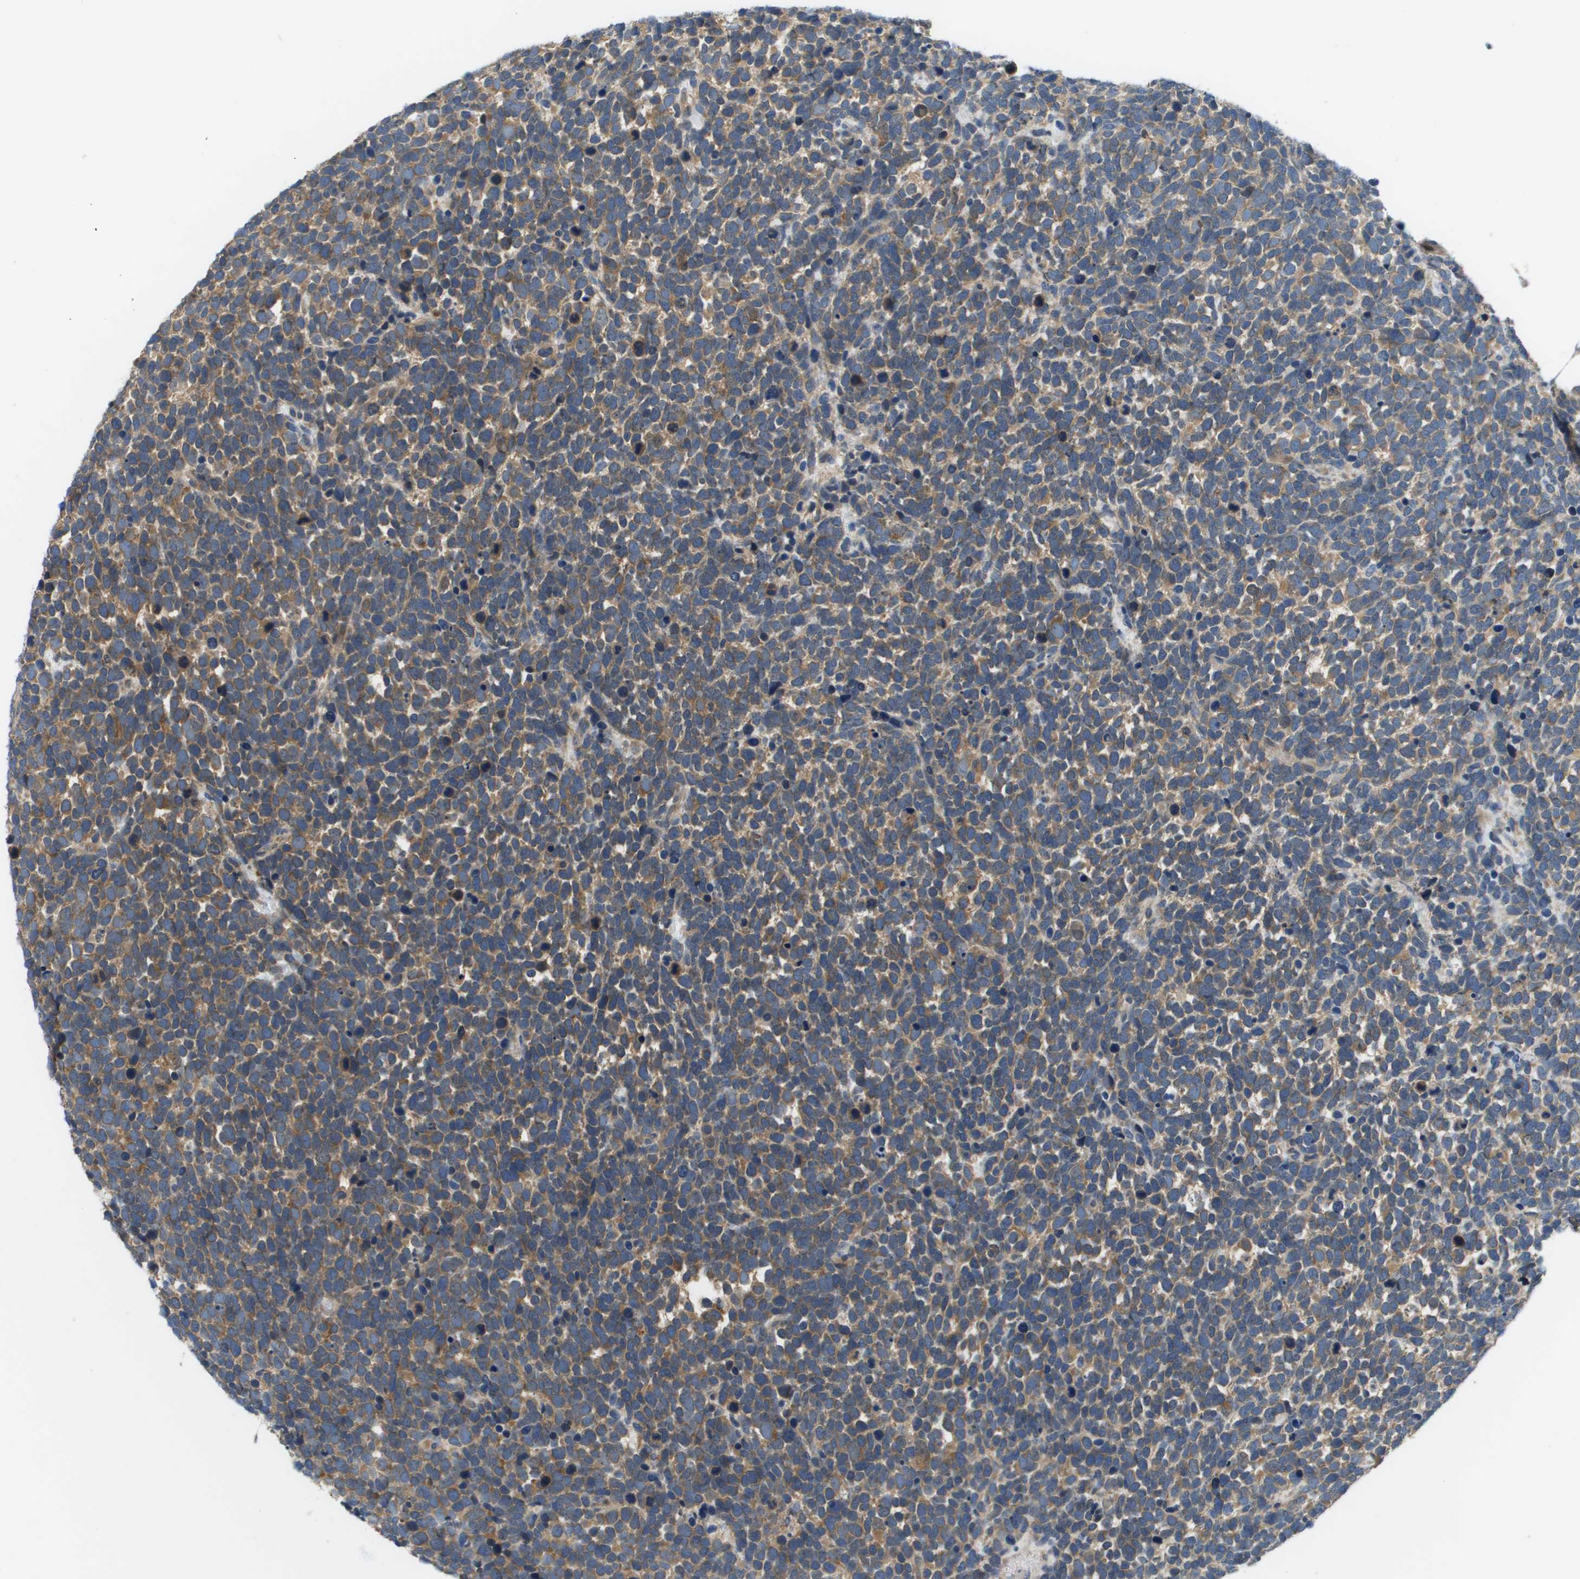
{"staining": {"intensity": "moderate", "quantity": ">75%", "location": "cytoplasmic/membranous"}, "tissue": "urothelial cancer", "cell_type": "Tumor cells", "image_type": "cancer", "snomed": [{"axis": "morphology", "description": "Urothelial carcinoma, High grade"}, {"axis": "topography", "description": "Urinary bladder"}], "caption": "Immunohistochemistry (IHC) of urothelial carcinoma (high-grade) displays medium levels of moderate cytoplasmic/membranous positivity in approximately >75% of tumor cells. The staining is performed using DAB brown chromogen to label protein expression. The nuclei are counter-stained blue using hematoxylin.", "gene": "SLC25A20", "patient": {"sex": "female", "age": 82}}